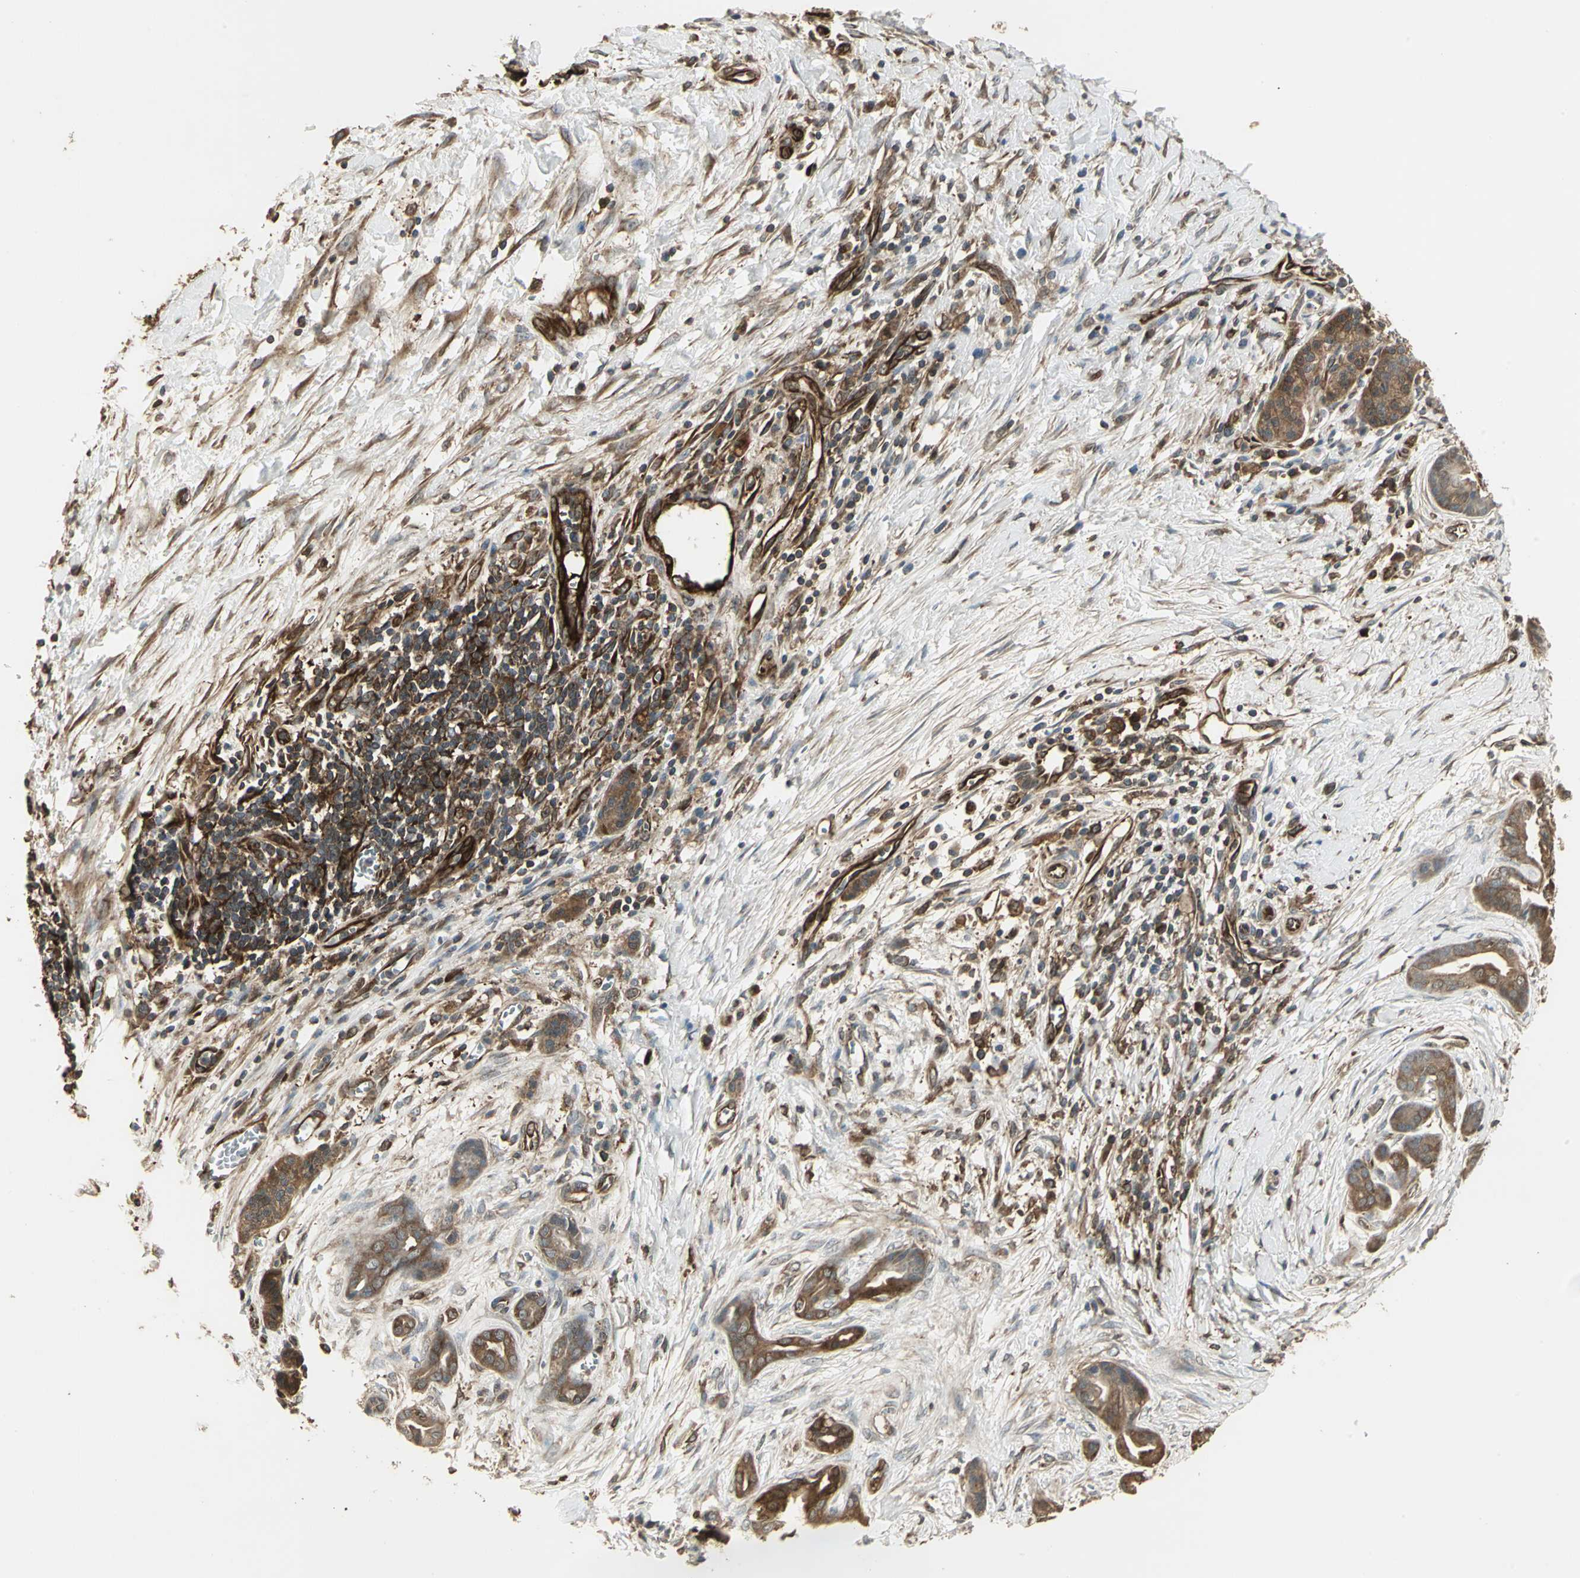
{"staining": {"intensity": "strong", "quantity": ">75%", "location": "cytoplasmic/membranous"}, "tissue": "pancreatic cancer", "cell_type": "Tumor cells", "image_type": "cancer", "snomed": [{"axis": "morphology", "description": "Adenocarcinoma, NOS"}, {"axis": "topography", "description": "Pancreas"}], "caption": "Immunohistochemical staining of pancreatic adenocarcinoma shows high levels of strong cytoplasmic/membranous staining in about >75% of tumor cells.", "gene": "PRXL2B", "patient": {"sex": "male", "age": 59}}